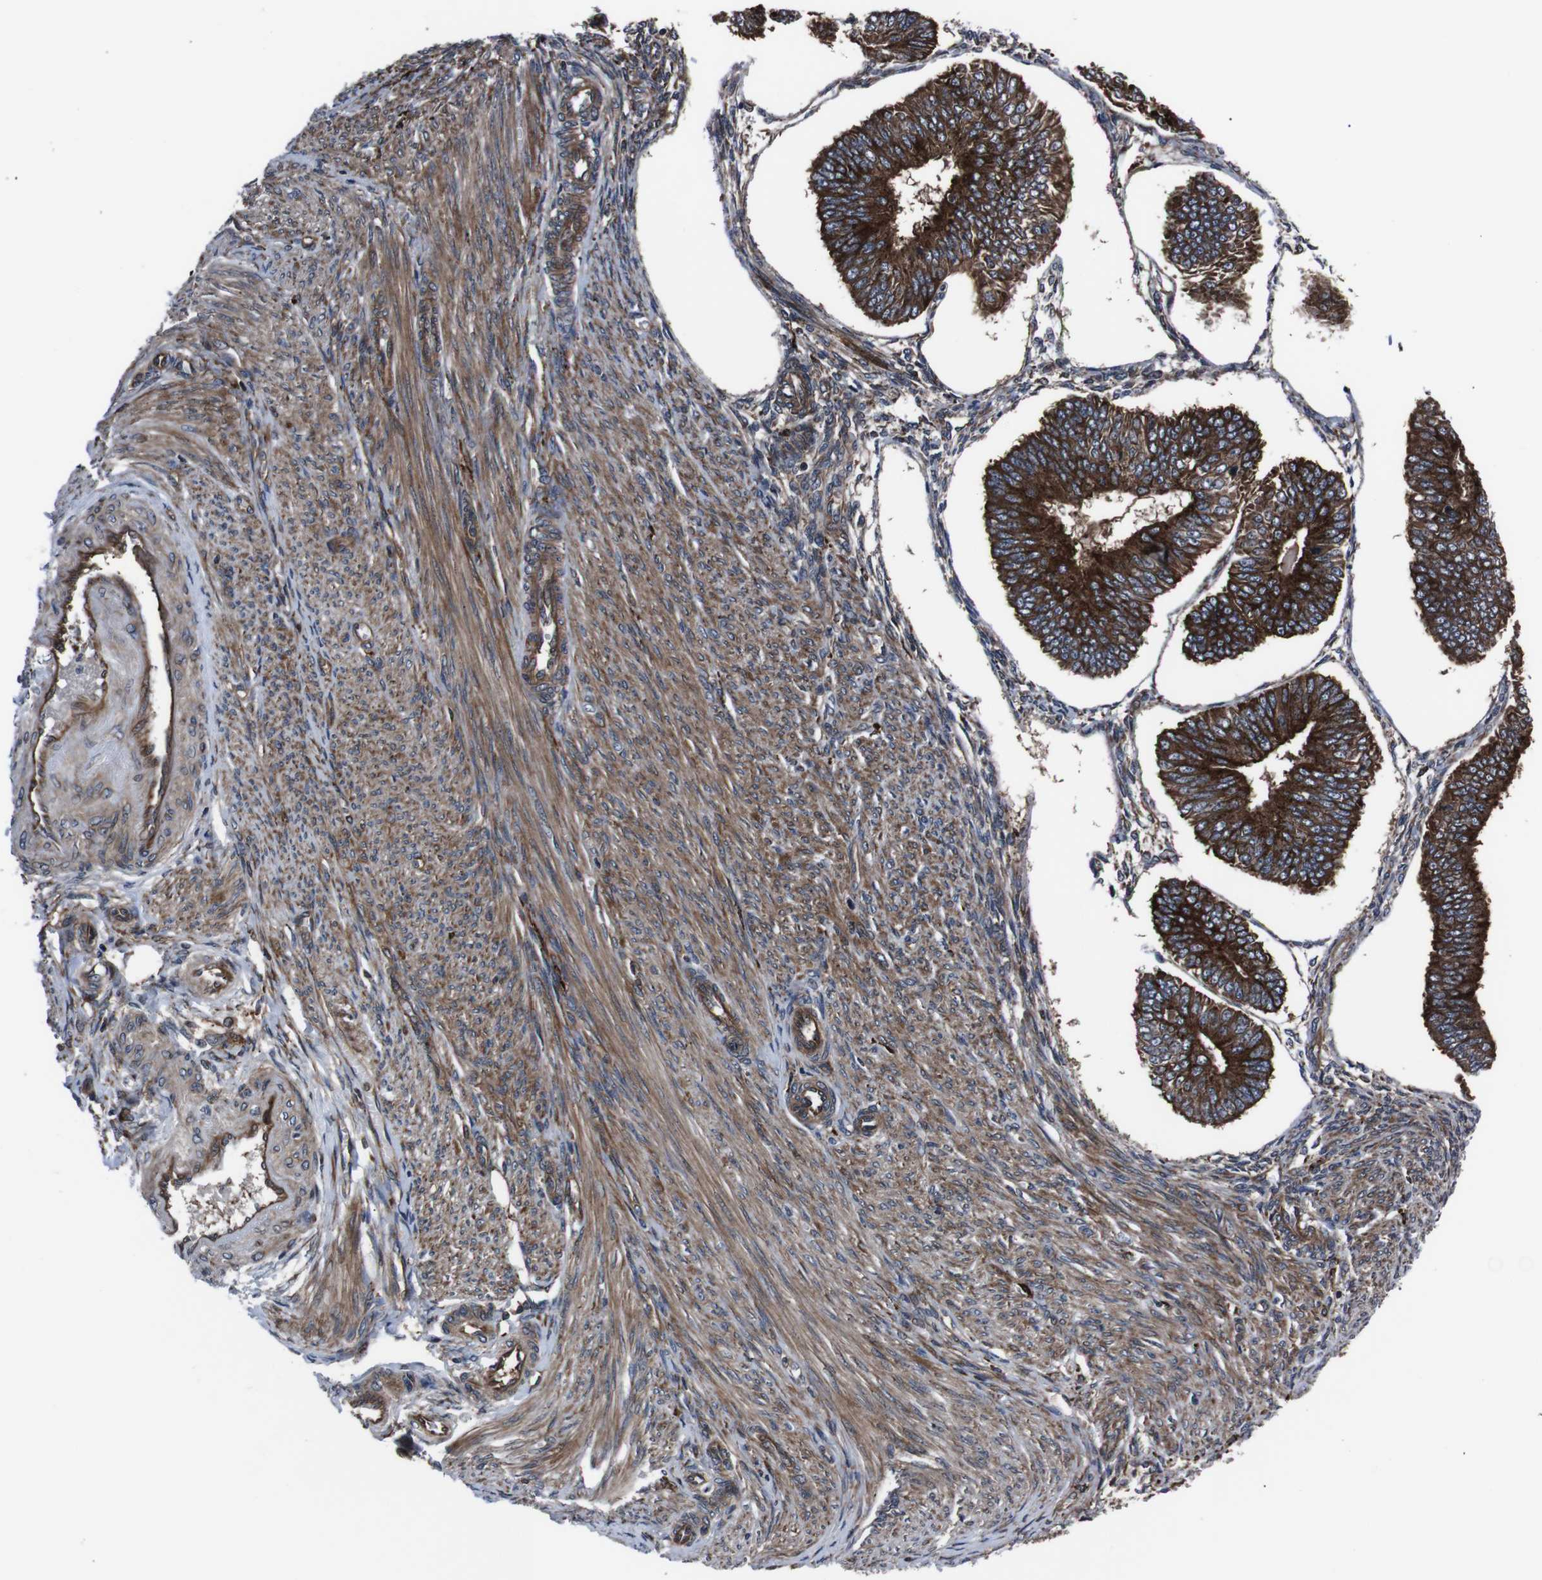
{"staining": {"intensity": "strong", "quantity": ">75%", "location": "cytoplasmic/membranous"}, "tissue": "endometrial cancer", "cell_type": "Tumor cells", "image_type": "cancer", "snomed": [{"axis": "morphology", "description": "Adenocarcinoma, NOS"}, {"axis": "topography", "description": "Endometrium"}], "caption": "Immunohistochemistry (IHC) of endometrial cancer demonstrates high levels of strong cytoplasmic/membranous positivity in about >75% of tumor cells.", "gene": "EIF4A2", "patient": {"sex": "female", "age": 58}}